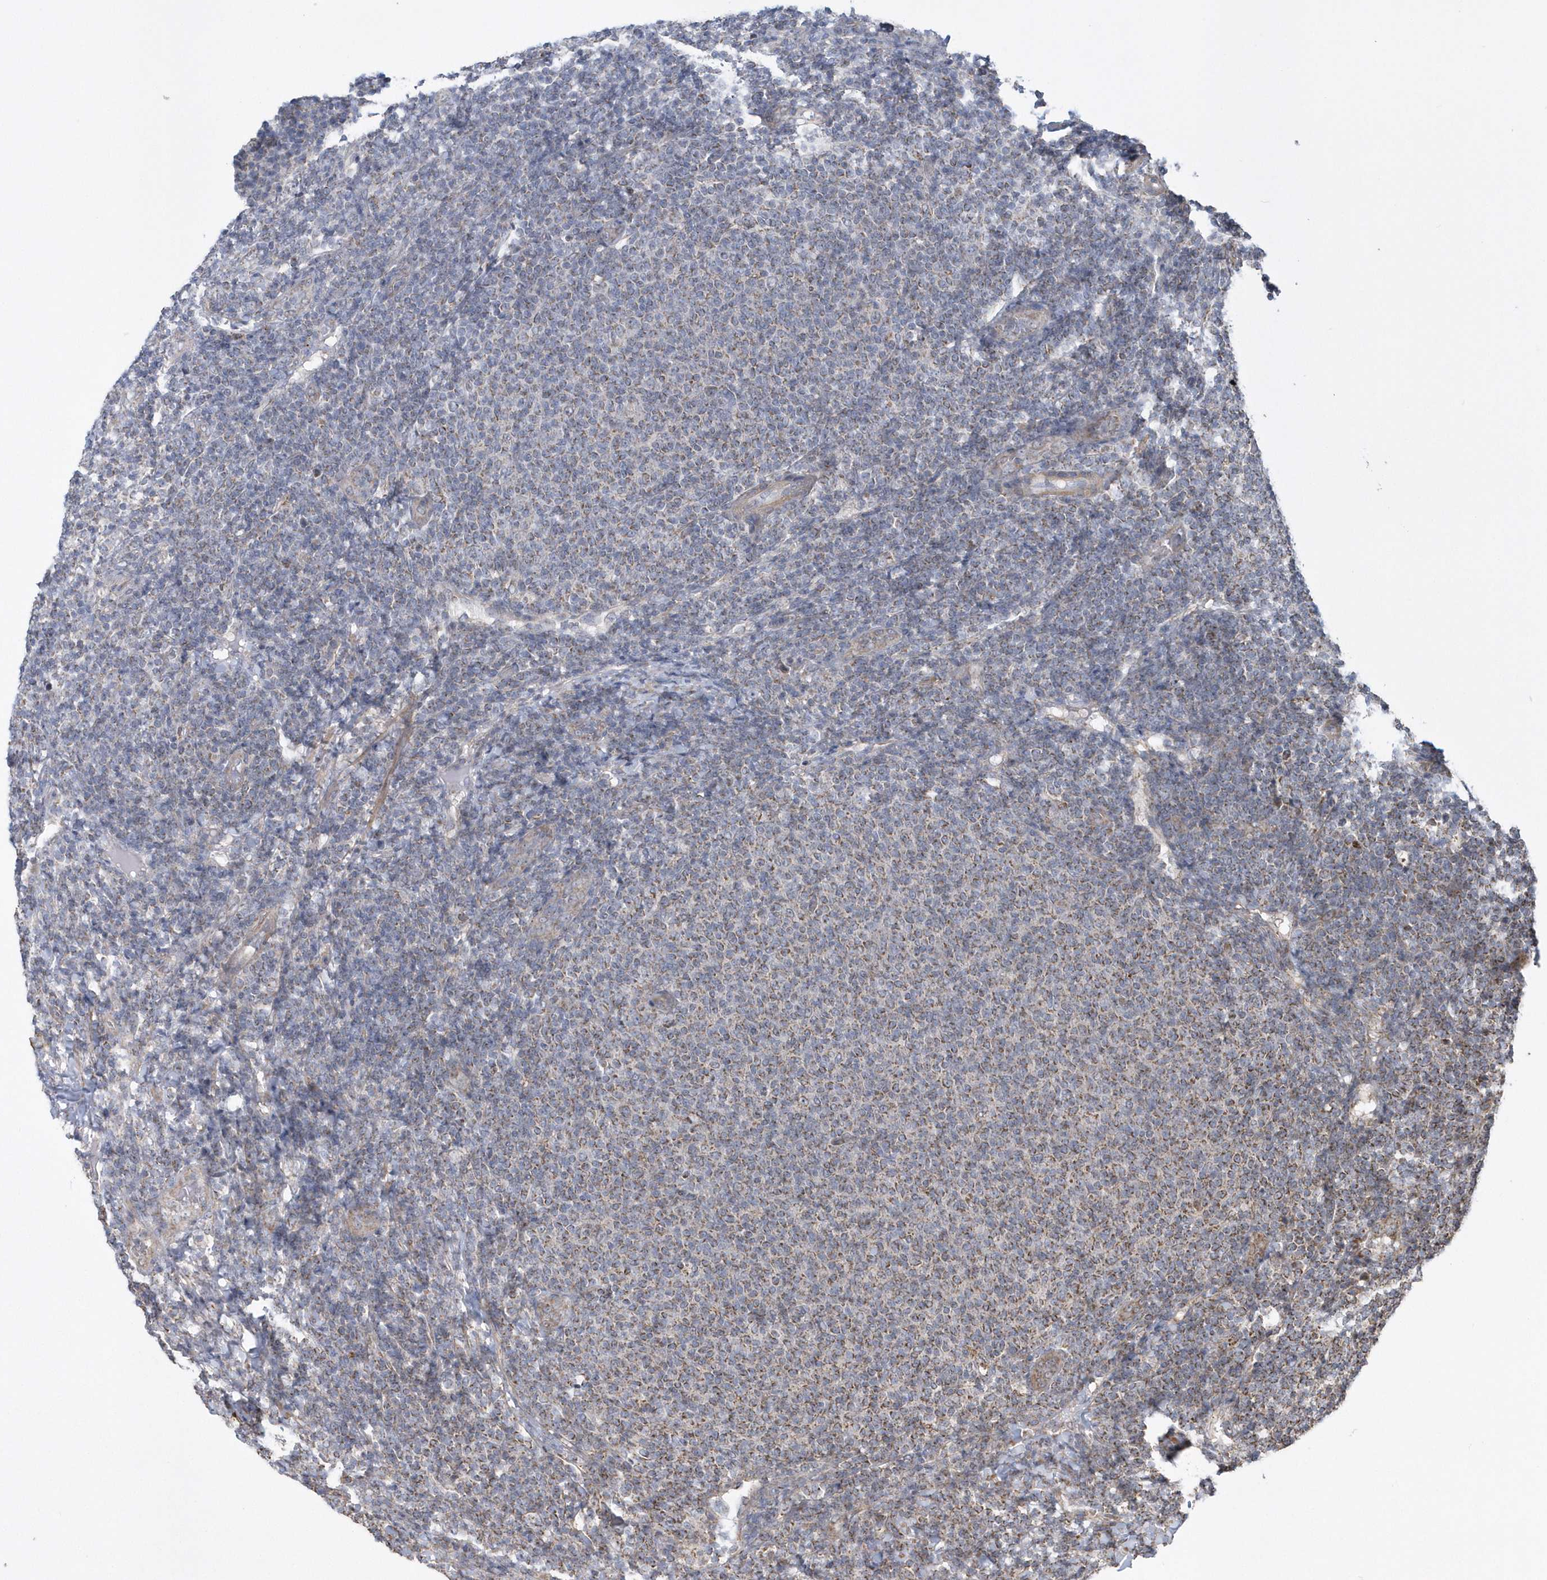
{"staining": {"intensity": "moderate", "quantity": ">75%", "location": "cytoplasmic/membranous"}, "tissue": "lymphoma", "cell_type": "Tumor cells", "image_type": "cancer", "snomed": [{"axis": "morphology", "description": "Malignant lymphoma, non-Hodgkin's type, Low grade"}, {"axis": "topography", "description": "Lymph node"}], "caption": "Protein analysis of lymphoma tissue displays moderate cytoplasmic/membranous staining in approximately >75% of tumor cells.", "gene": "SLX9", "patient": {"sex": "male", "age": 66}}